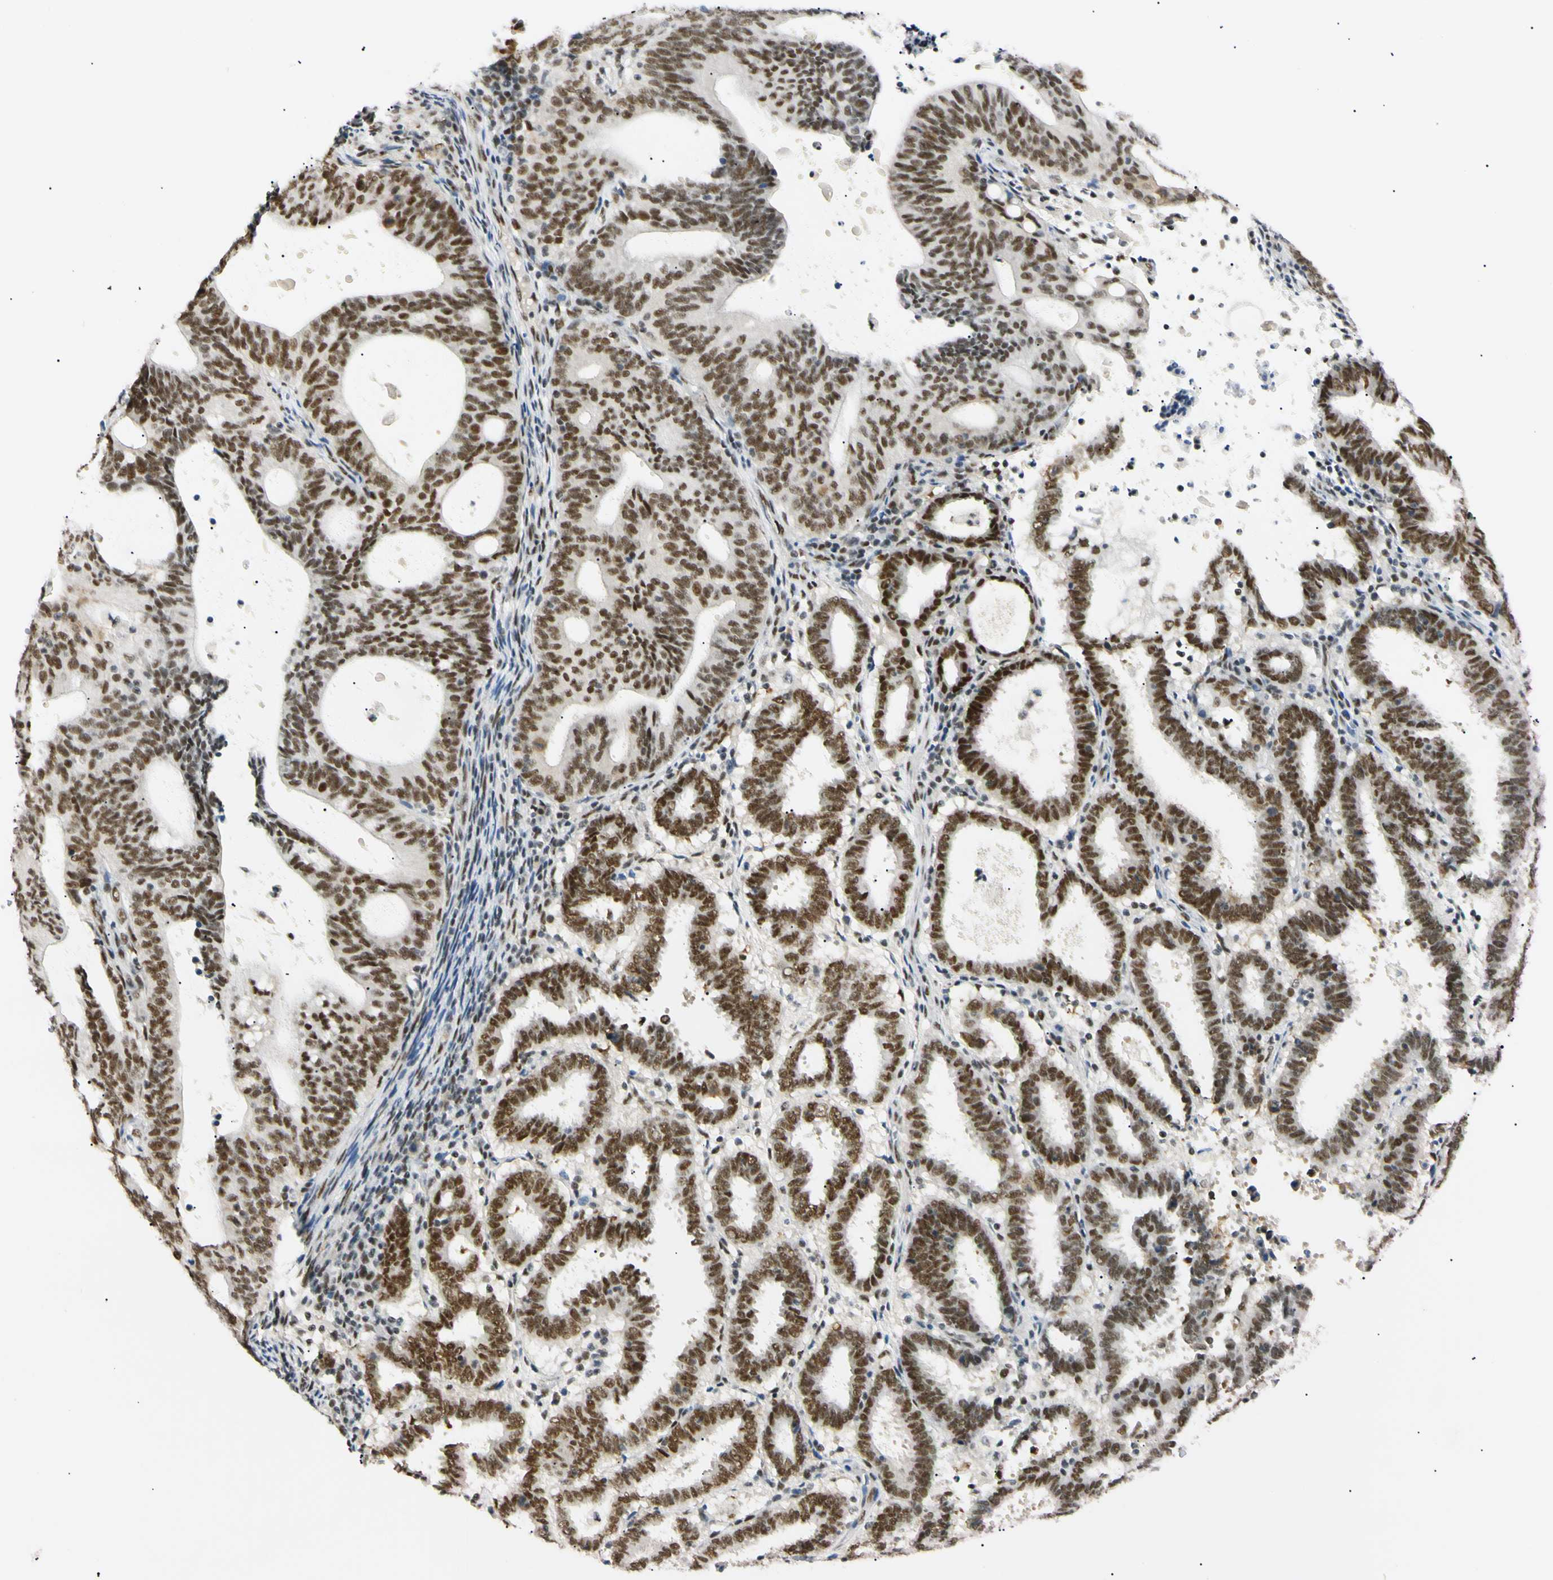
{"staining": {"intensity": "strong", "quantity": ">75%", "location": "nuclear"}, "tissue": "endometrial cancer", "cell_type": "Tumor cells", "image_type": "cancer", "snomed": [{"axis": "morphology", "description": "Adenocarcinoma, NOS"}, {"axis": "topography", "description": "Uterus"}], "caption": "Immunohistochemistry (IHC) image of neoplastic tissue: human adenocarcinoma (endometrial) stained using immunohistochemistry demonstrates high levels of strong protein expression localized specifically in the nuclear of tumor cells, appearing as a nuclear brown color.", "gene": "ZNF134", "patient": {"sex": "female", "age": 83}}